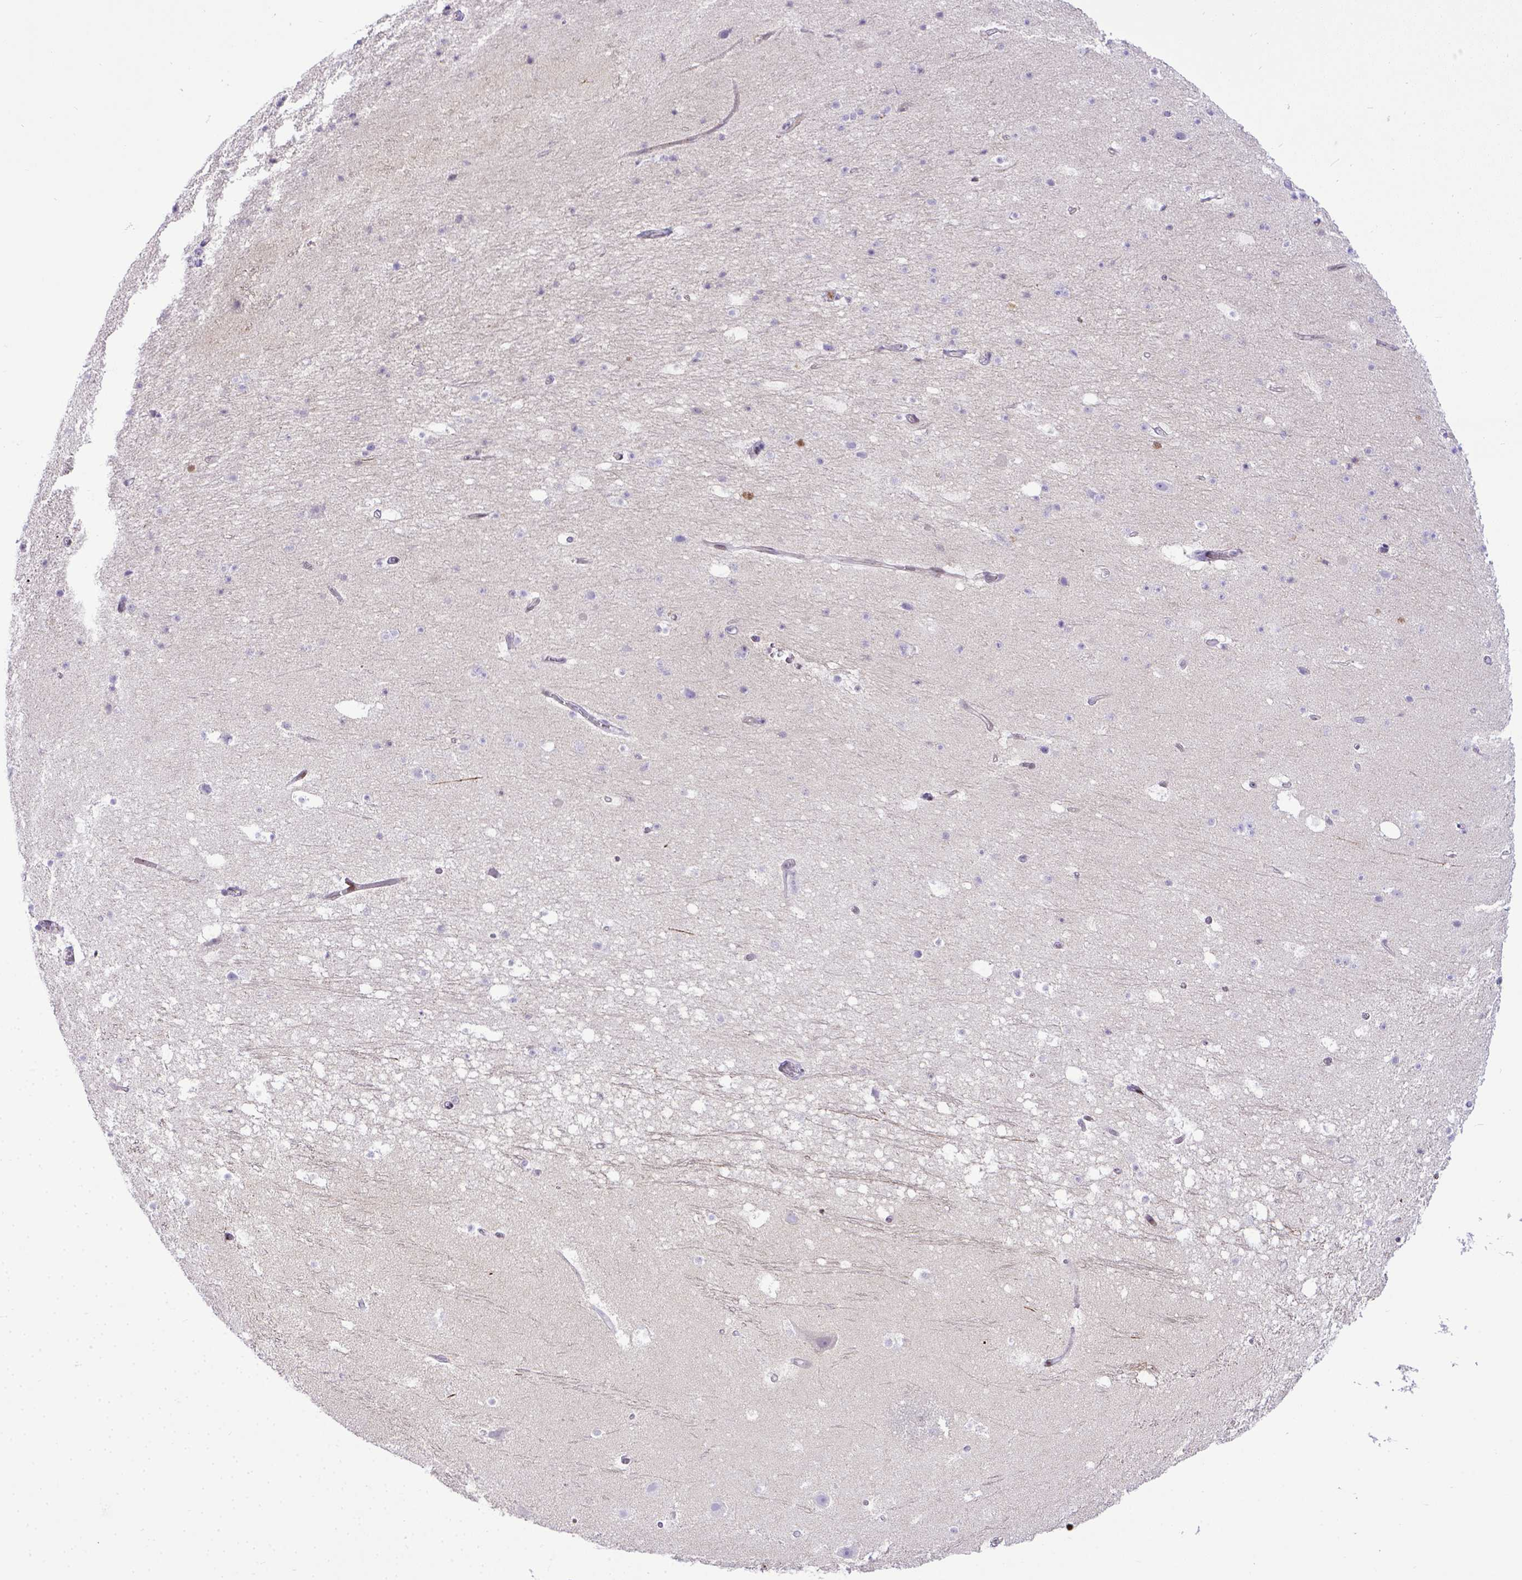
{"staining": {"intensity": "strong", "quantity": "<25%", "location": "nuclear"}, "tissue": "hippocampus", "cell_type": "Glial cells", "image_type": "normal", "snomed": [{"axis": "morphology", "description": "Normal tissue, NOS"}, {"axis": "topography", "description": "Hippocampus"}], "caption": "Protein analysis of benign hippocampus reveals strong nuclear expression in about <25% of glial cells.", "gene": "BTN1A1", "patient": {"sex": "male", "age": 26}}